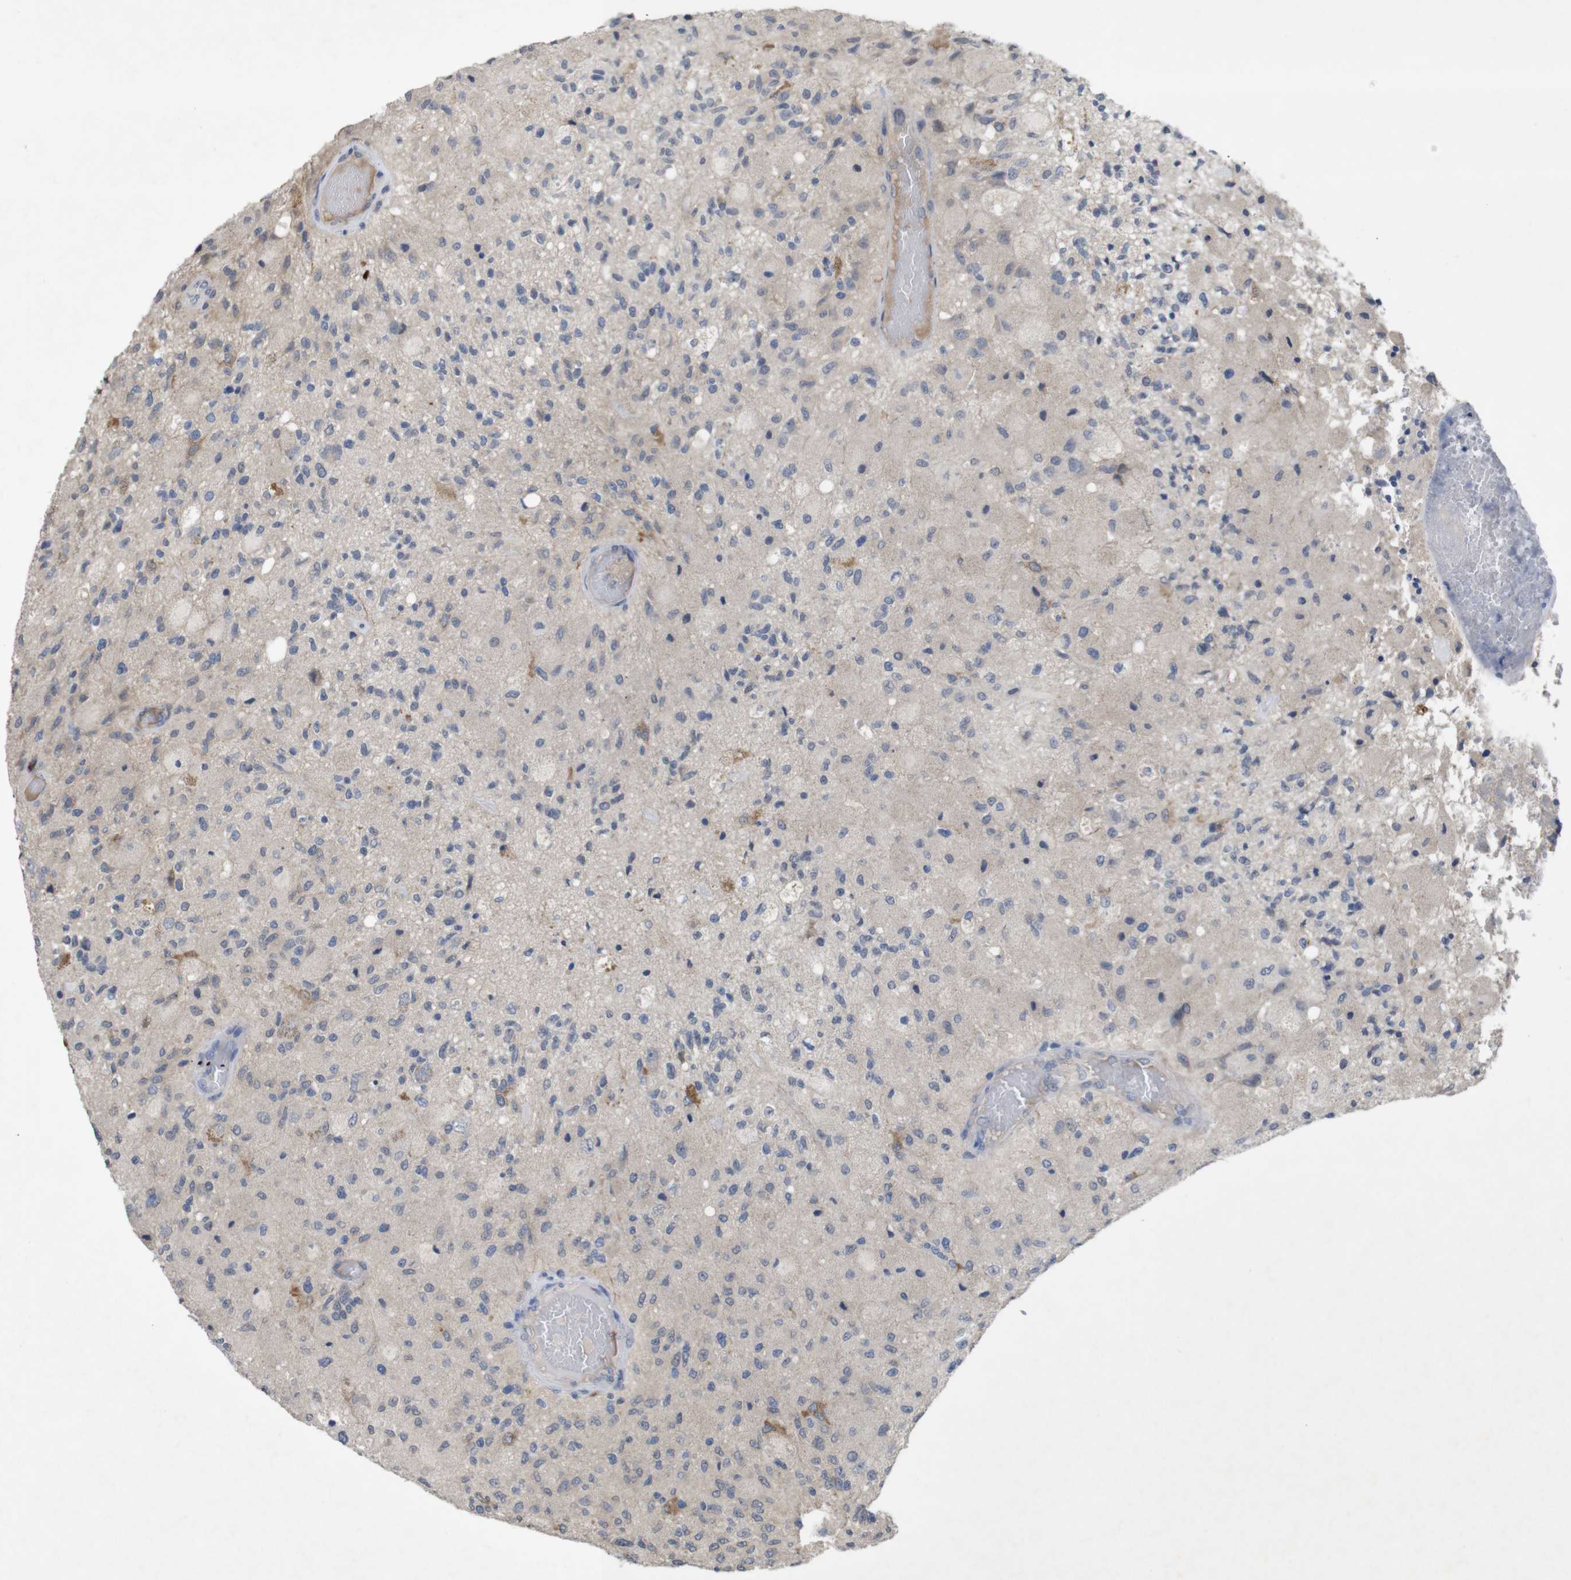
{"staining": {"intensity": "weak", "quantity": "<25%", "location": "cytoplasmic/membranous"}, "tissue": "glioma", "cell_type": "Tumor cells", "image_type": "cancer", "snomed": [{"axis": "morphology", "description": "Normal tissue, NOS"}, {"axis": "morphology", "description": "Glioma, malignant, High grade"}, {"axis": "topography", "description": "Cerebral cortex"}], "caption": "Immunohistochemistry of human glioma demonstrates no staining in tumor cells. (Brightfield microscopy of DAB (3,3'-diaminobenzidine) immunohistochemistry at high magnification).", "gene": "BCAR3", "patient": {"sex": "male", "age": 77}}